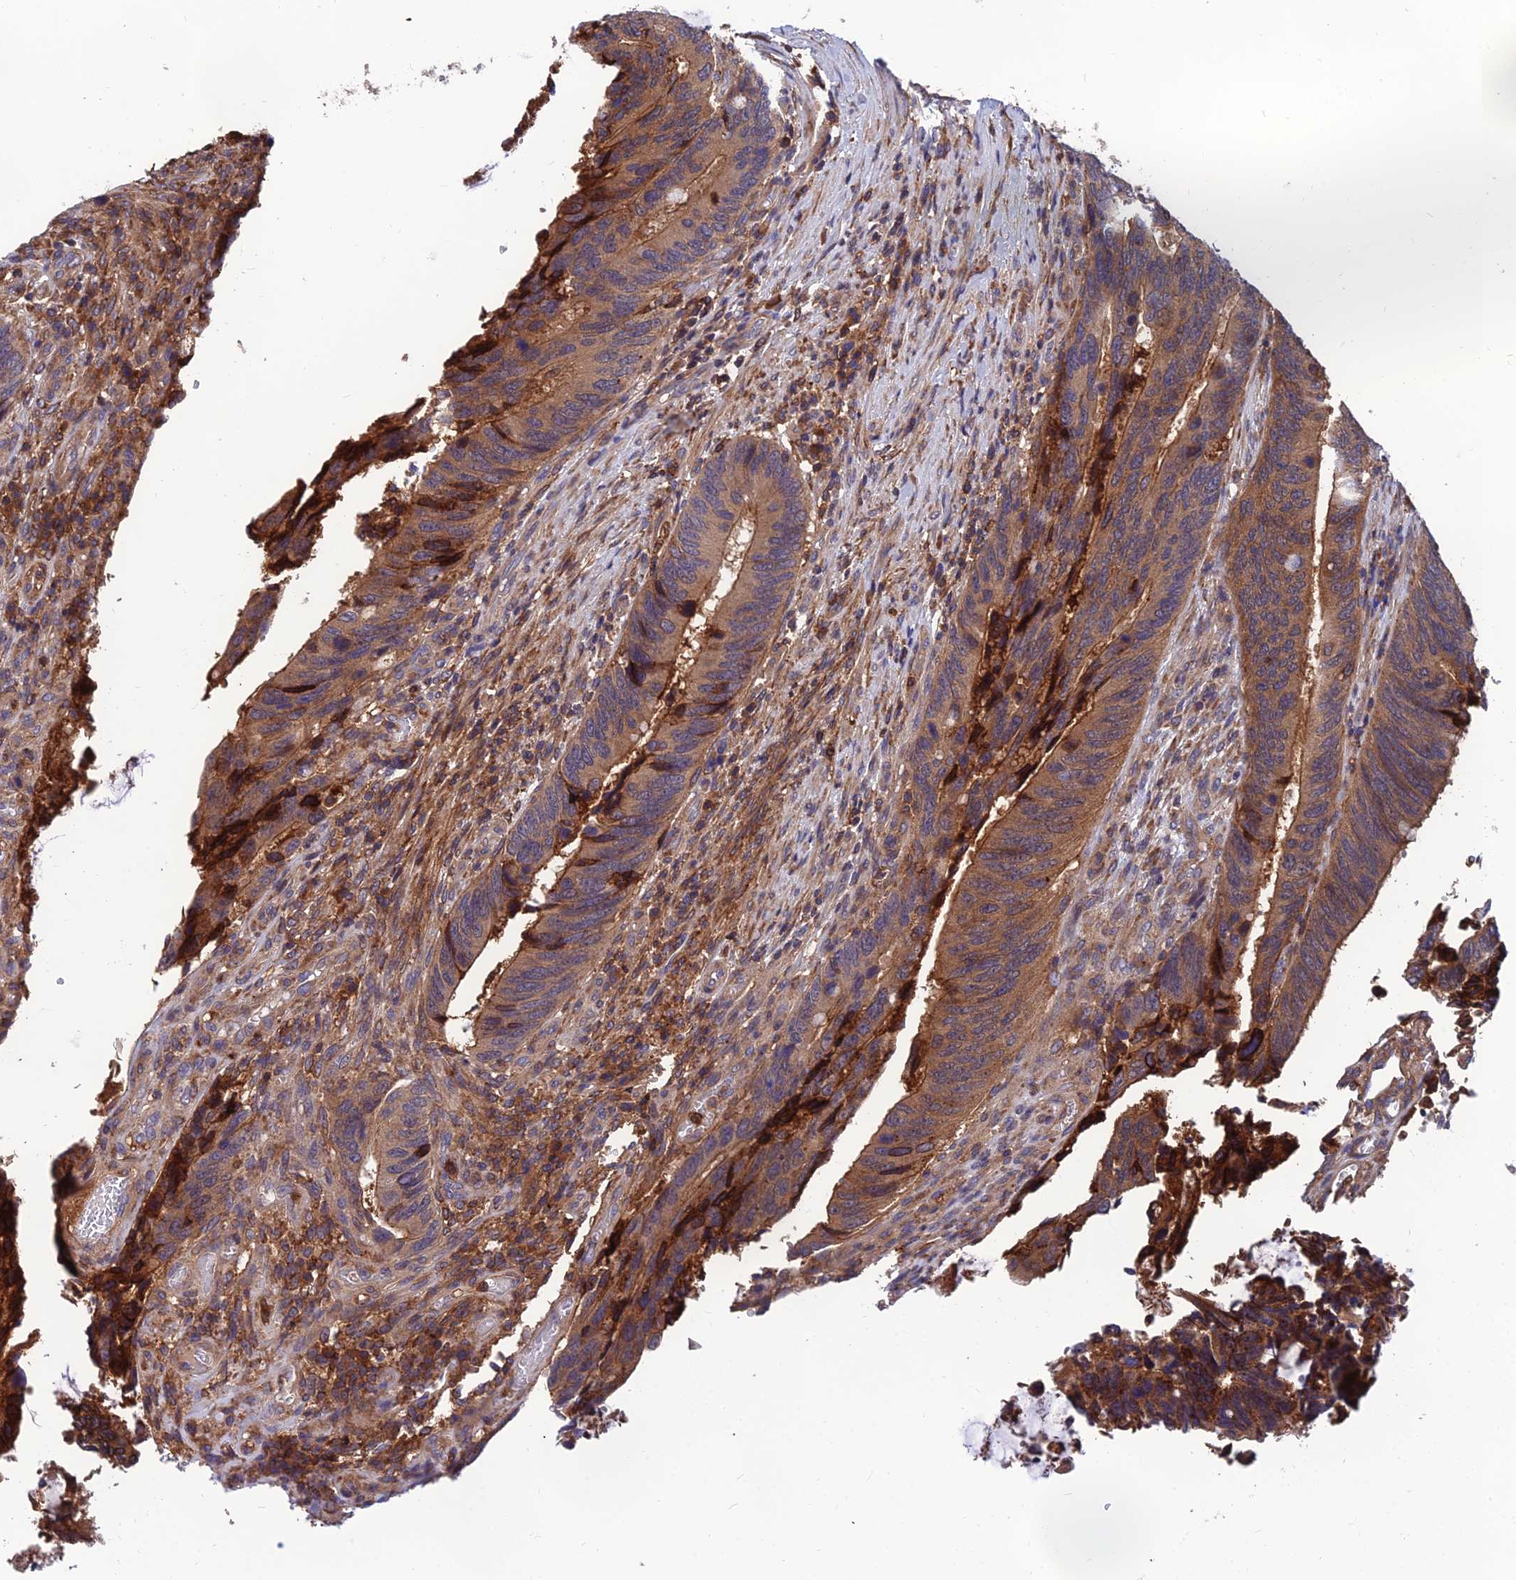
{"staining": {"intensity": "moderate", "quantity": ">75%", "location": "cytoplasmic/membranous"}, "tissue": "colorectal cancer", "cell_type": "Tumor cells", "image_type": "cancer", "snomed": [{"axis": "morphology", "description": "Adenocarcinoma, NOS"}, {"axis": "topography", "description": "Colon"}], "caption": "Protein staining reveals moderate cytoplasmic/membranous positivity in approximately >75% of tumor cells in adenocarcinoma (colorectal). (Brightfield microscopy of DAB IHC at high magnification).", "gene": "UMAD1", "patient": {"sex": "male", "age": 87}}